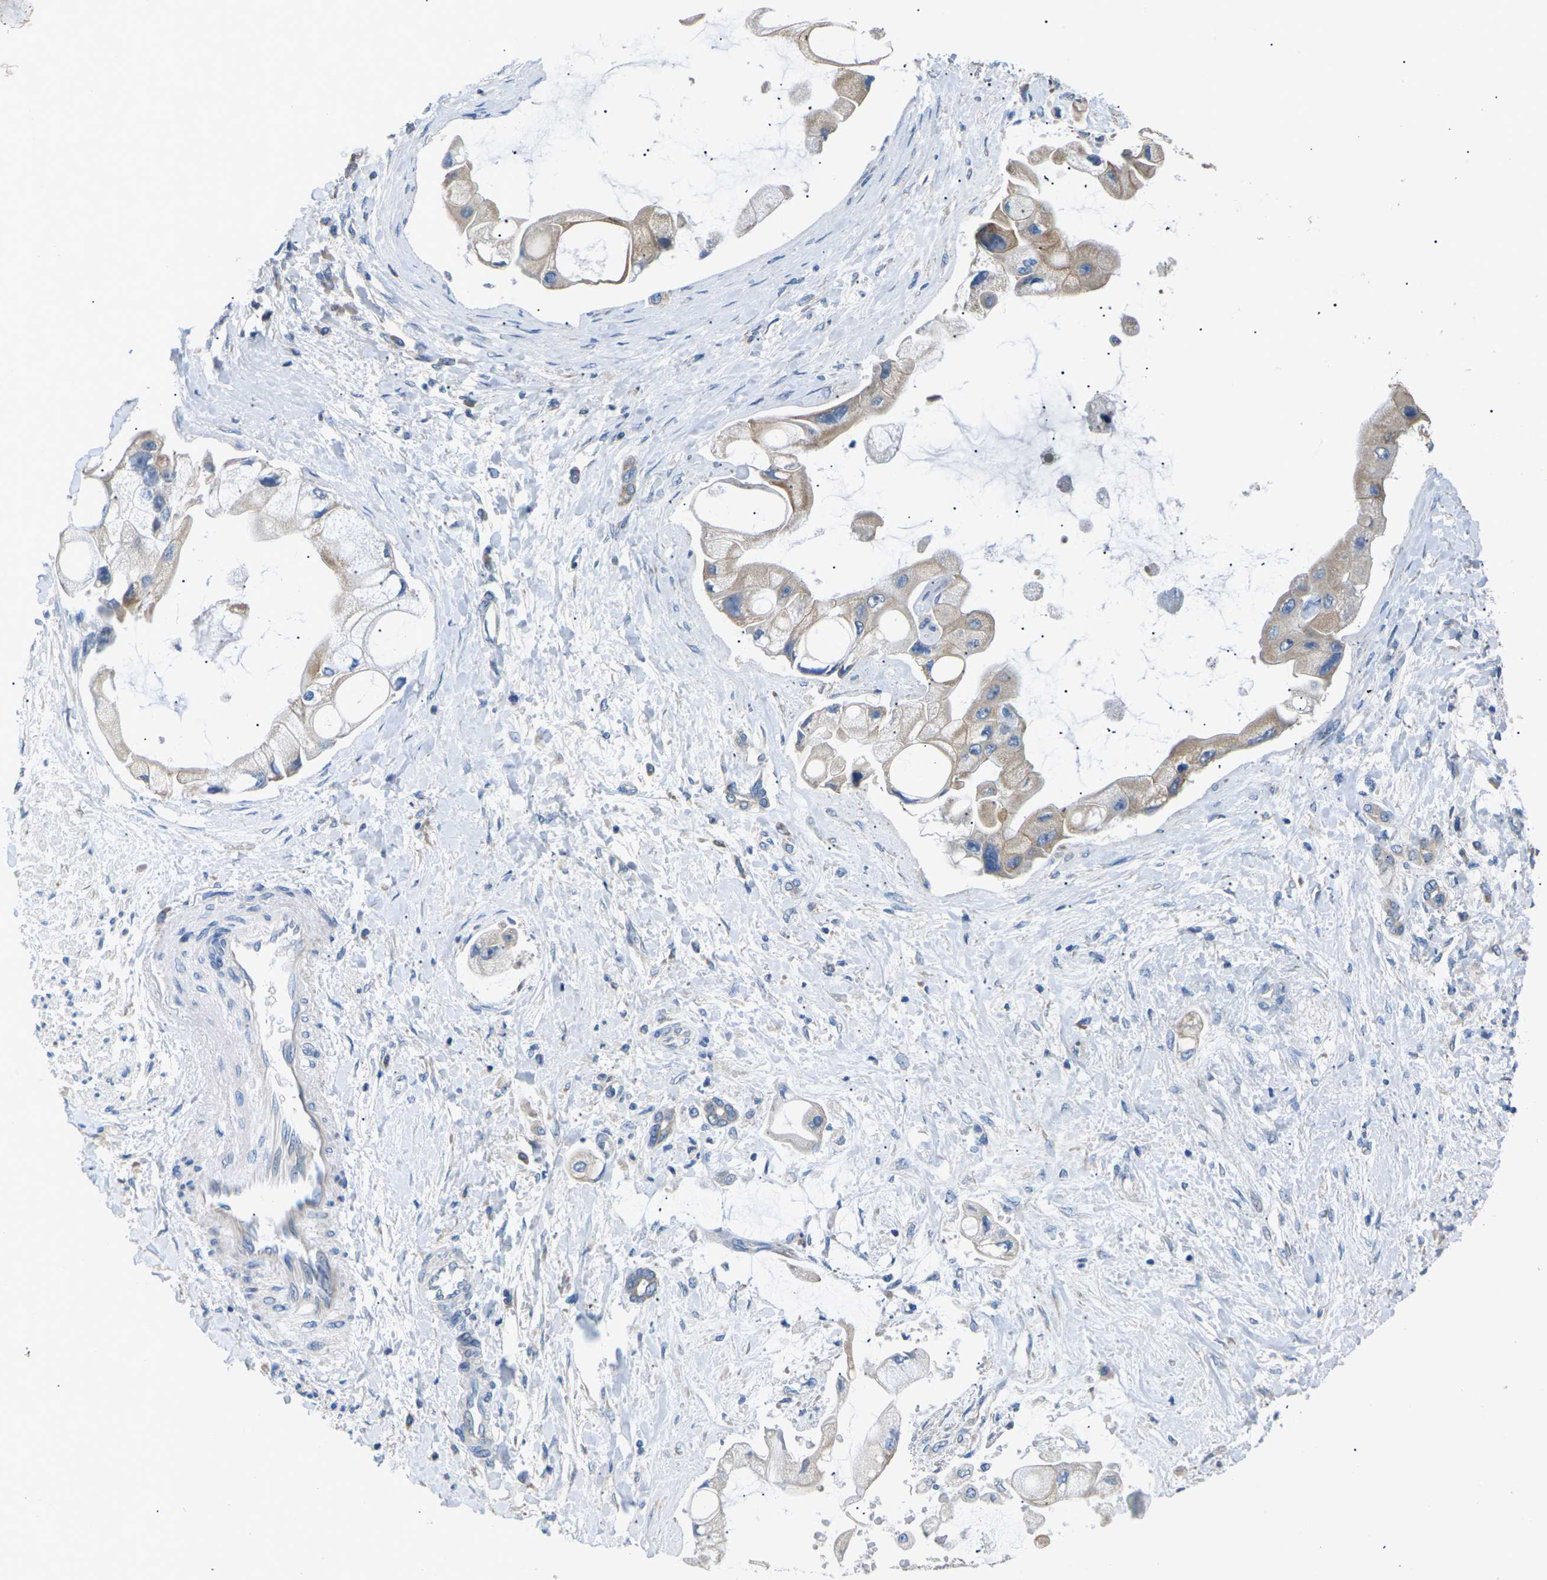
{"staining": {"intensity": "weak", "quantity": ">75%", "location": "cytoplasmic/membranous"}, "tissue": "liver cancer", "cell_type": "Tumor cells", "image_type": "cancer", "snomed": [{"axis": "morphology", "description": "Cholangiocarcinoma"}, {"axis": "topography", "description": "Liver"}], "caption": "Immunohistochemical staining of human liver cholangiocarcinoma displays weak cytoplasmic/membranous protein staining in approximately >75% of tumor cells. Immunohistochemistry (ihc) stains the protein in brown and the nuclei are stained blue.", "gene": "KLHDC8B", "patient": {"sex": "male", "age": 50}}